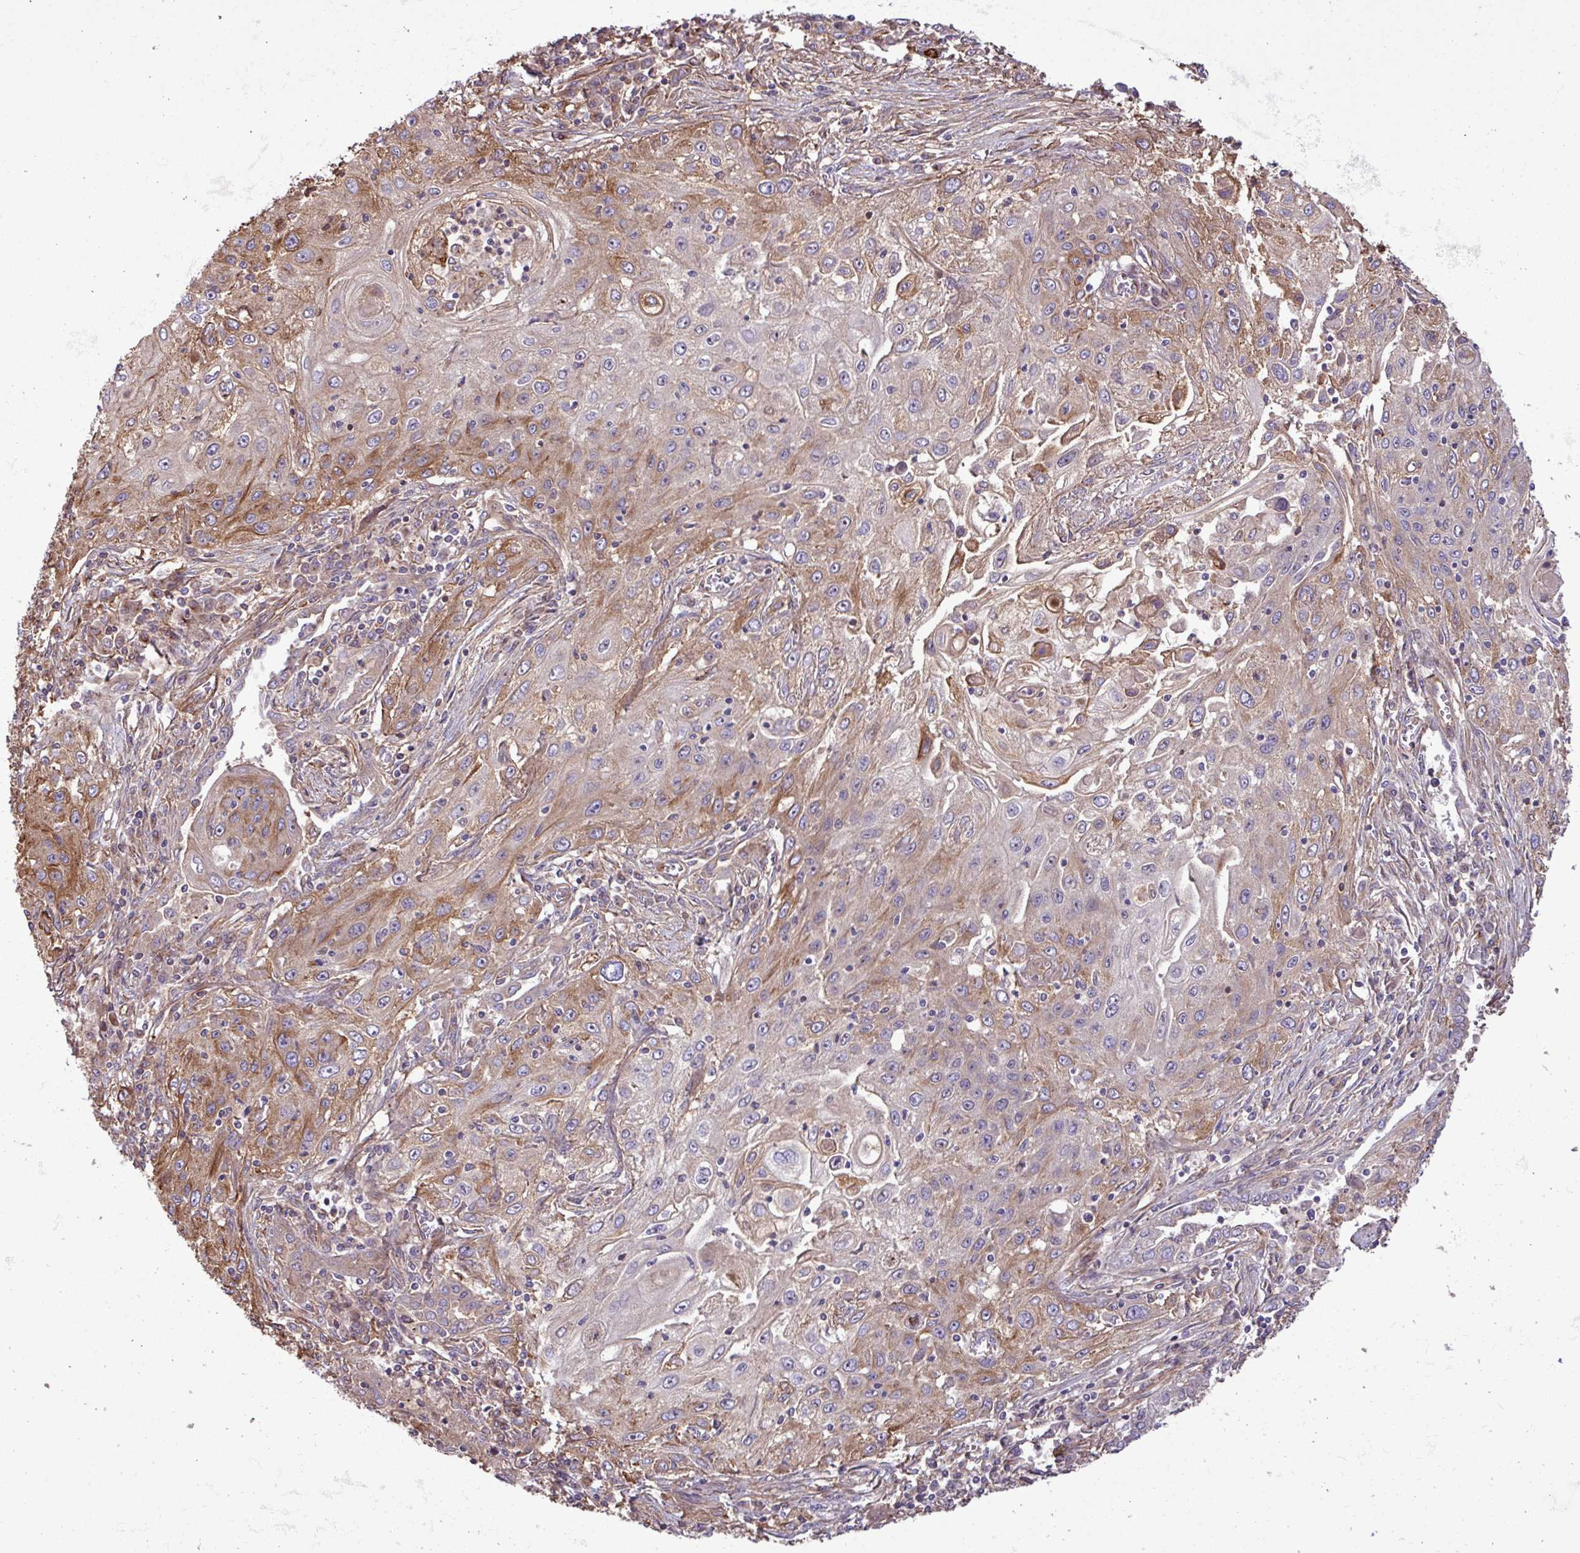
{"staining": {"intensity": "moderate", "quantity": "25%-75%", "location": "cytoplasmic/membranous"}, "tissue": "lung cancer", "cell_type": "Tumor cells", "image_type": "cancer", "snomed": [{"axis": "morphology", "description": "Squamous cell carcinoma, NOS"}, {"axis": "topography", "description": "Lung"}], "caption": "Immunohistochemistry (IHC) photomicrograph of lung squamous cell carcinoma stained for a protein (brown), which demonstrates medium levels of moderate cytoplasmic/membranous positivity in about 25%-75% of tumor cells.", "gene": "ZNF300", "patient": {"sex": "female", "age": 69}}